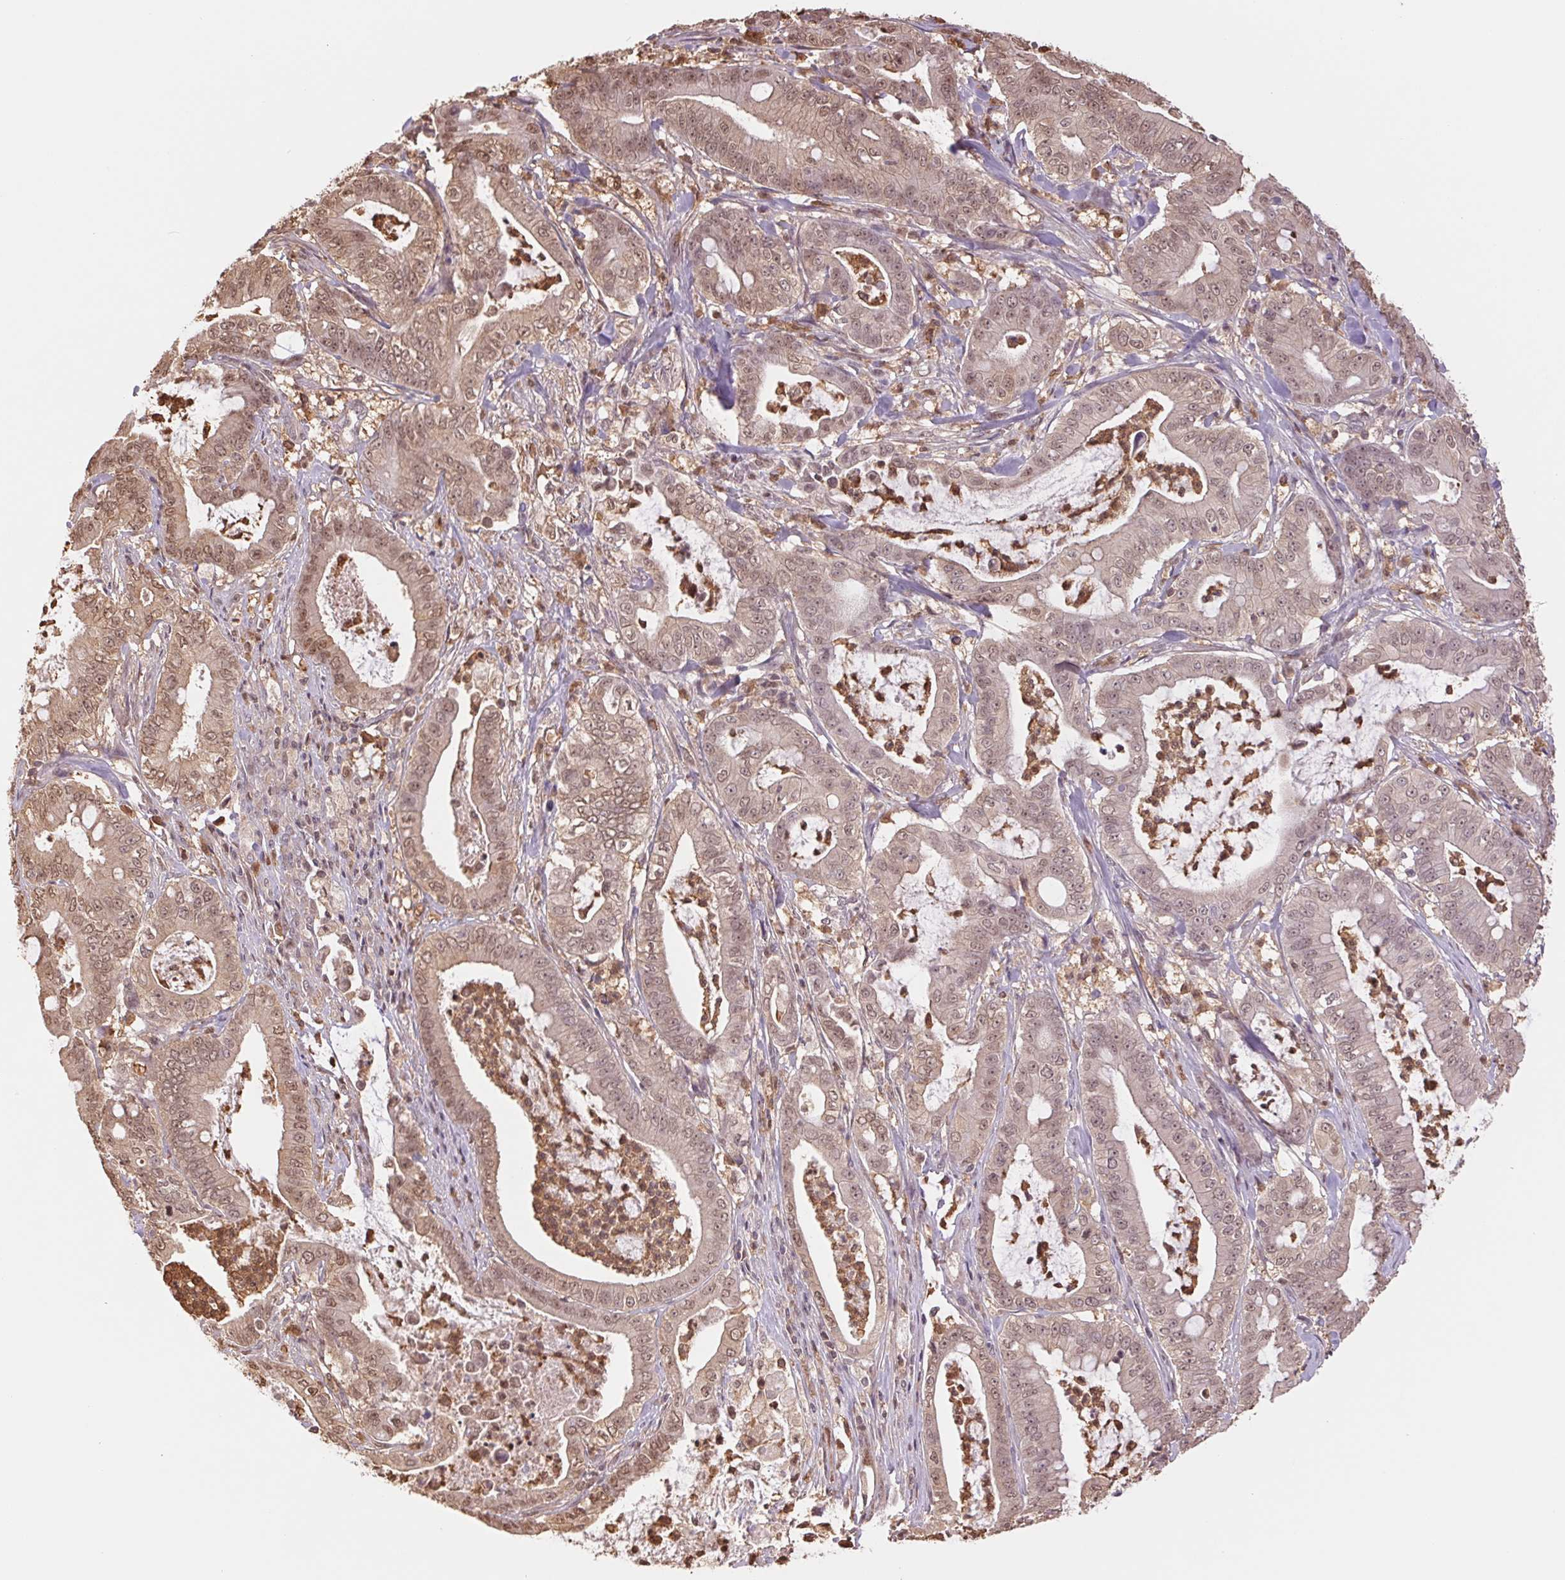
{"staining": {"intensity": "weak", "quantity": ">75%", "location": "cytoplasmic/membranous,nuclear"}, "tissue": "pancreatic cancer", "cell_type": "Tumor cells", "image_type": "cancer", "snomed": [{"axis": "morphology", "description": "Adenocarcinoma, NOS"}, {"axis": "topography", "description": "Pancreas"}], "caption": "Weak cytoplasmic/membranous and nuclear positivity for a protein is present in approximately >75% of tumor cells of adenocarcinoma (pancreatic) using immunohistochemistry.", "gene": "CDC123", "patient": {"sex": "male", "age": 71}}